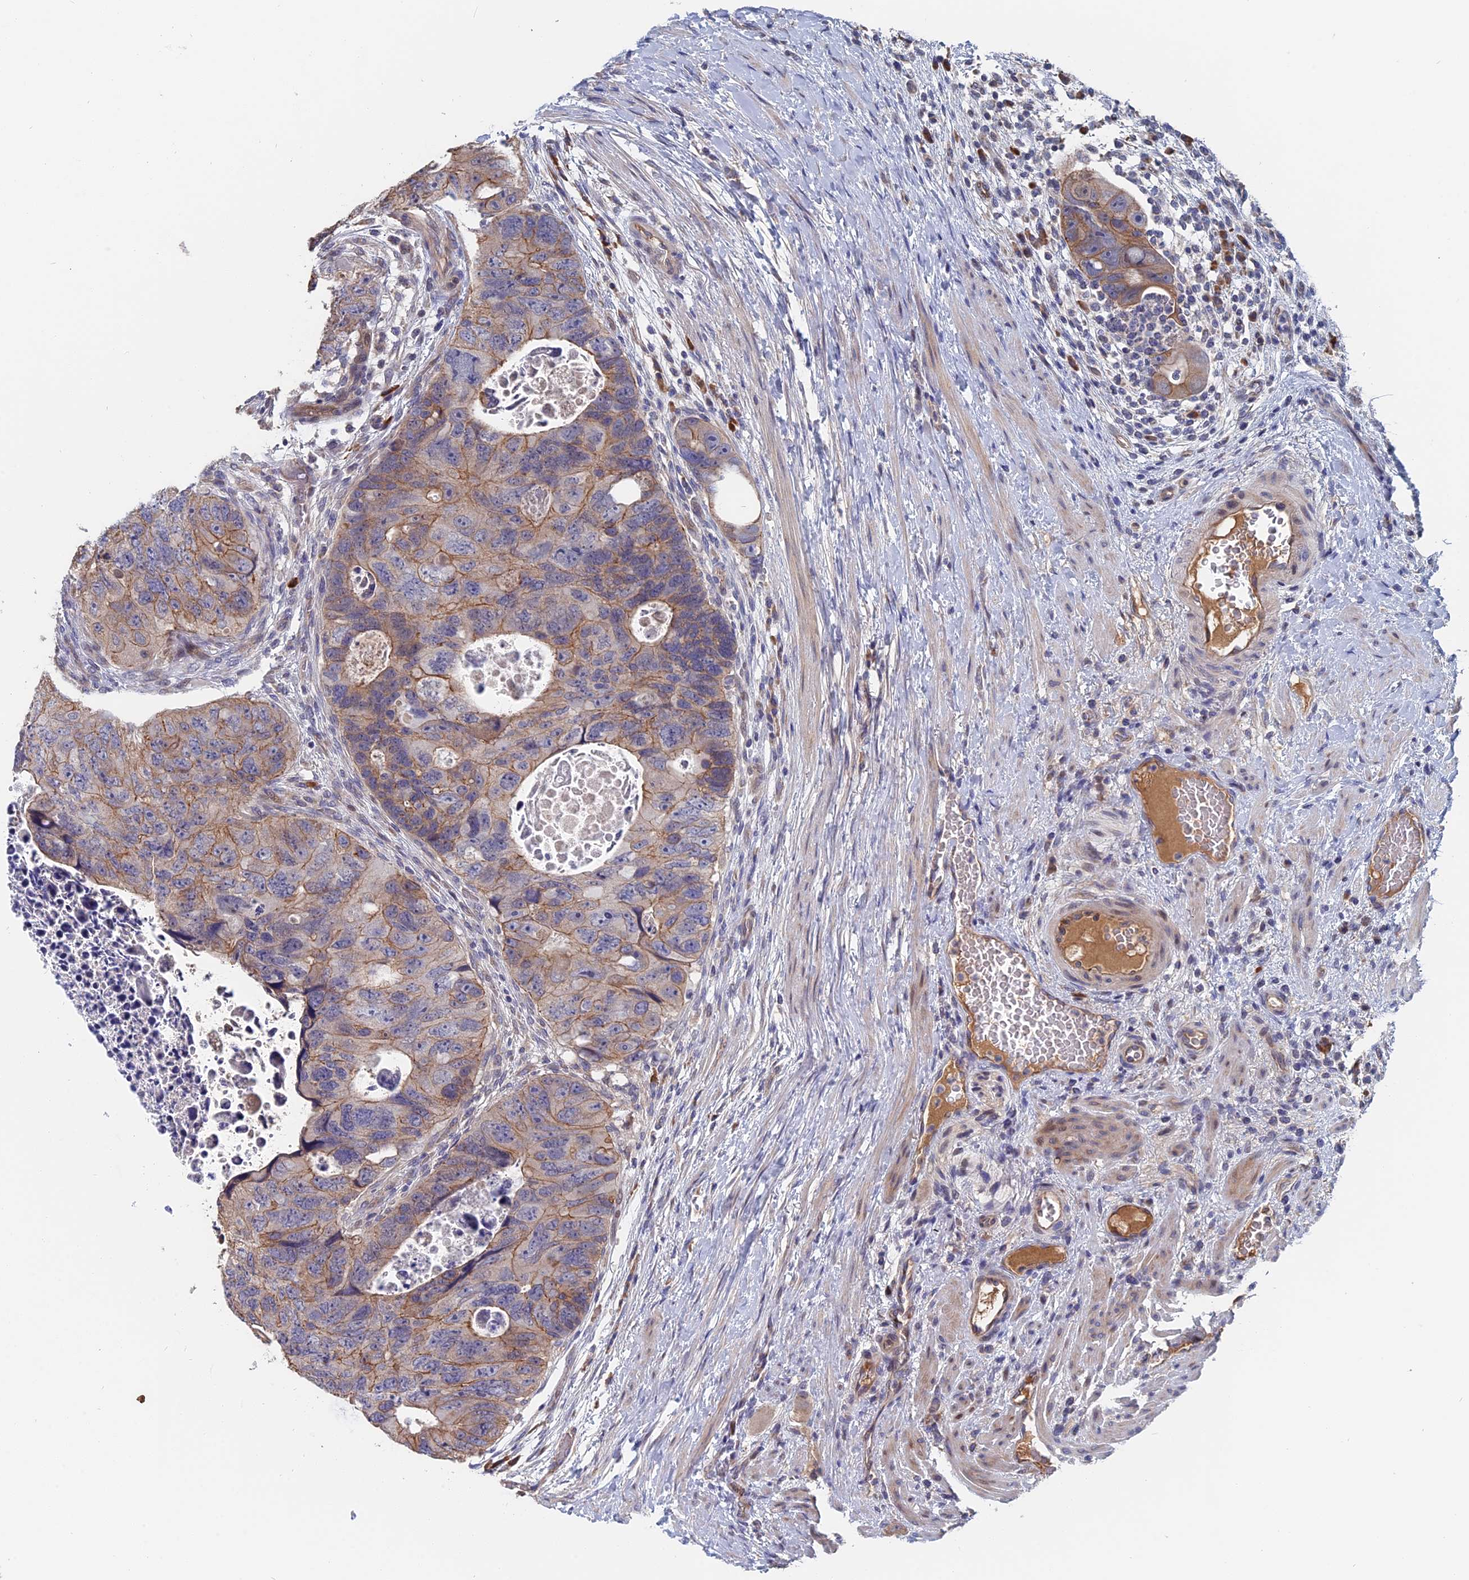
{"staining": {"intensity": "moderate", "quantity": "25%-75%", "location": "cytoplasmic/membranous"}, "tissue": "colorectal cancer", "cell_type": "Tumor cells", "image_type": "cancer", "snomed": [{"axis": "morphology", "description": "Adenocarcinoma, NOS"}, {"axis": "topography", "description": "Rectum"}], "caption": "Immunohistochemical staining of colorectal cancer (adenocarcinoma) exhibits medium levels of moderate cytoplasmic/membranous protein staining in approximately 25%-75% of tumor cells. Using DAB (brown) and hematoxylin (blue) stains, captured at high magnification using brightfield microscopy.", "gene": "SLC33A1", "patient": {"sex": "male", "age": 59}}